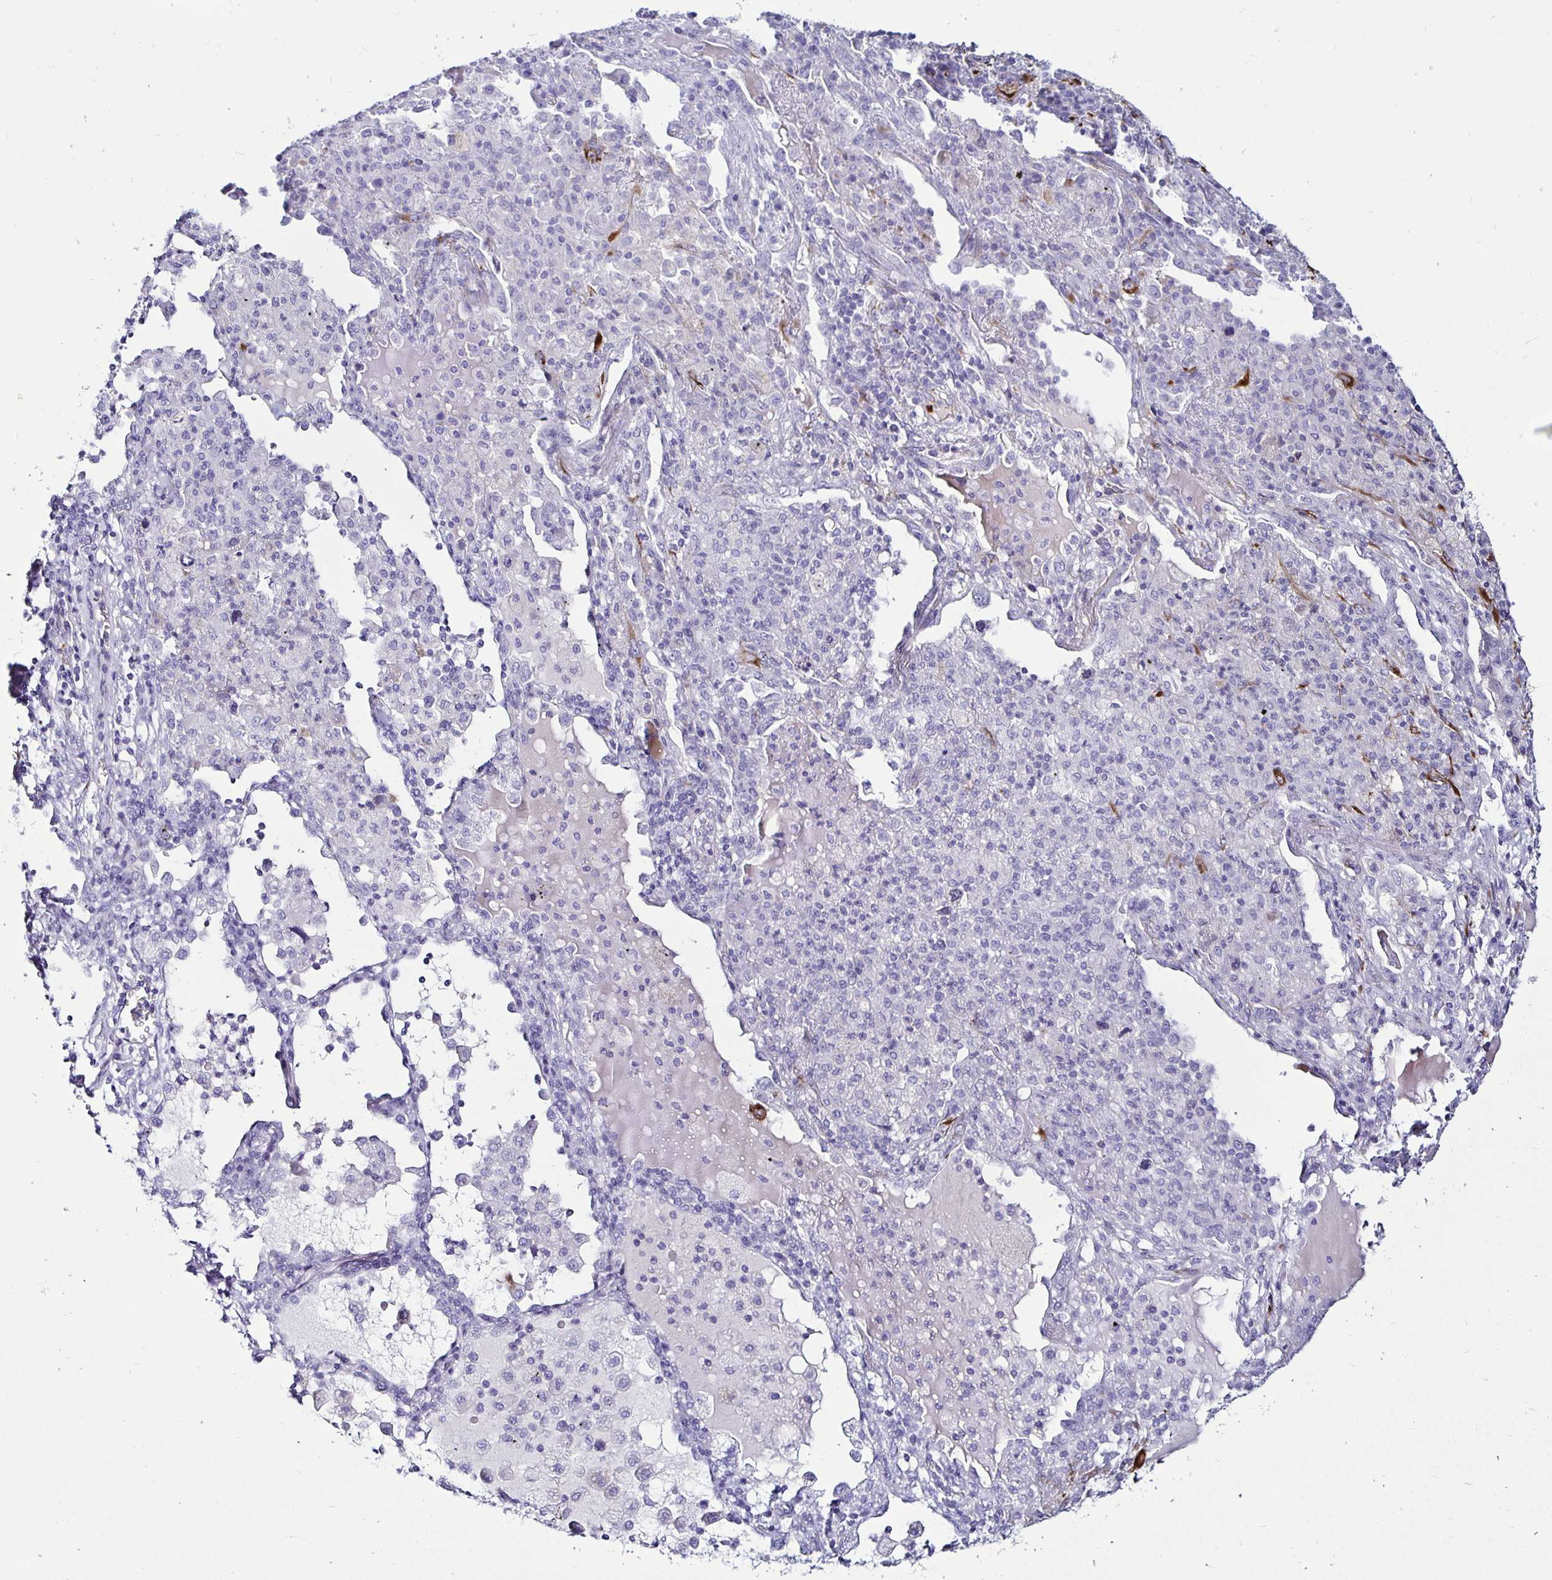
{"staining": {"intensity": "negative", "quantity": "none", "location": "none"}, "tissue": "lung cancer", "cell_type": "Tumor cells", "image_type": "cancer", "snomed": [{"axis": "morphology", "description": "Adenocarcinoma, NOS"}, {"axis": "topography", "description": "Lung"}], "caption": "An image of human lung cancer is negative for staining in tumor cells.", "gene": "TIMP1", "patient": {"sex": "female", "age": 57}}